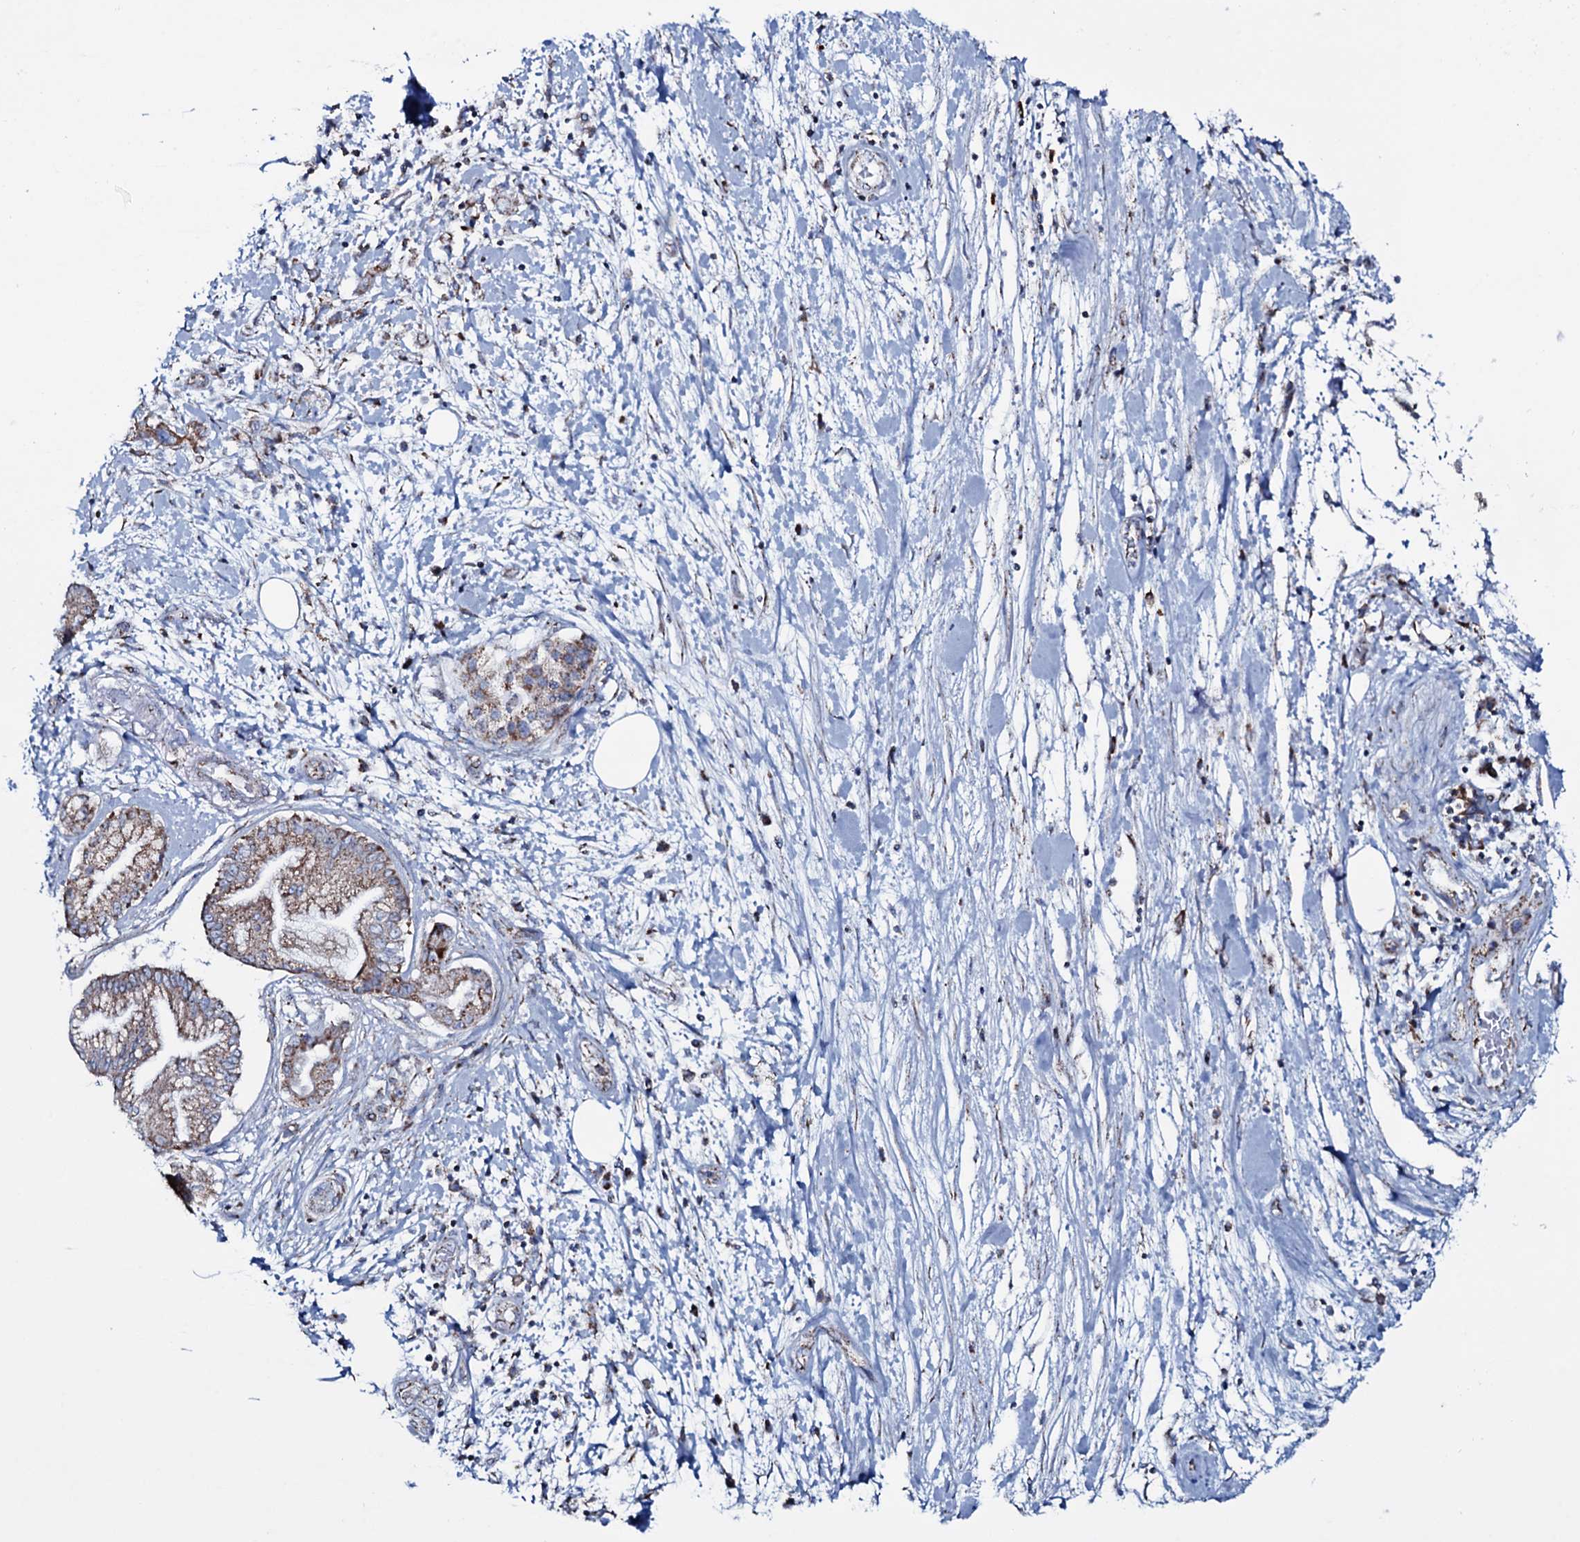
{"staining": {"intensity": "moderate", "quantity": ">75%", "location": "cytoplasmic/membranous"}, "tissue": "pancreatic cancer", "cell_type": "Tumor cells", "image_type": "cancer", "snomed": [{"axis": "morphology", "description": "Adenocarcinoma, NOS"}, {"axis": "topography", "description": "Pancreas"}], "caption": "Human pancreatic cancer (adenocarcinoma) stained with a brown dye shows moderate cytoplasmic/membranous positive positivity in approximately >75% of tumor cells.", "gene": "MRPS35", "patient": {"sex": "female", "age": 73}}